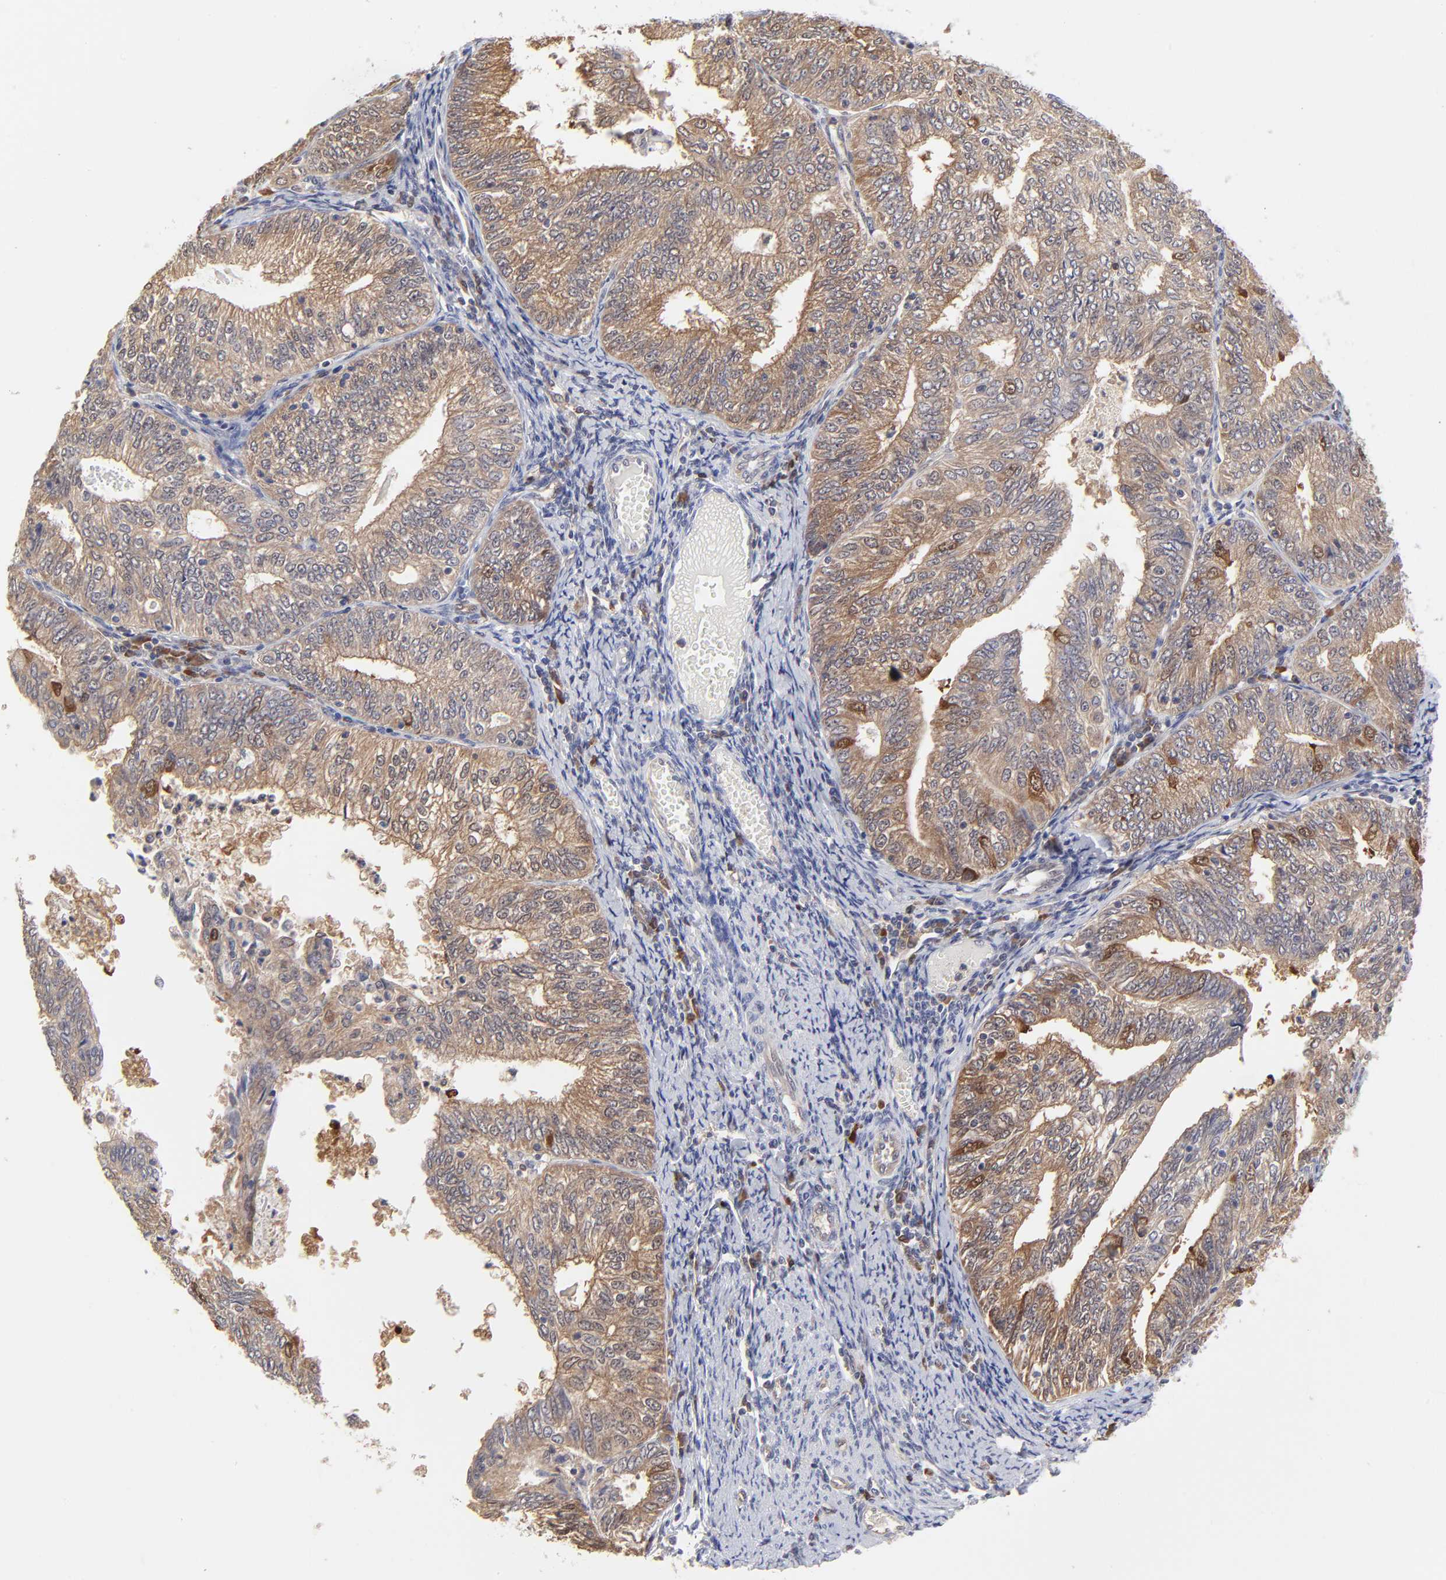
{"staining": {"intensity": "weak", "quantity": ">75%", "location": "cytoplasmic/membranous"}, "tissue": "endometrial cancer", "cell_type": "Tumor cells", "image_type": "cancer", "snomed": [{"axis": "morphology", "description": "Adenocarcinoma, NOS"}, {"axis": "topography", "description": "Endometrium"}], "caption": "Weak cytoplasmic/membranous expression is appreciated in about >75% of tumor cells in endometrial adenocarcinoma.", "gene": "CASP3", "patient": {"sex": "female", "age": 69}}